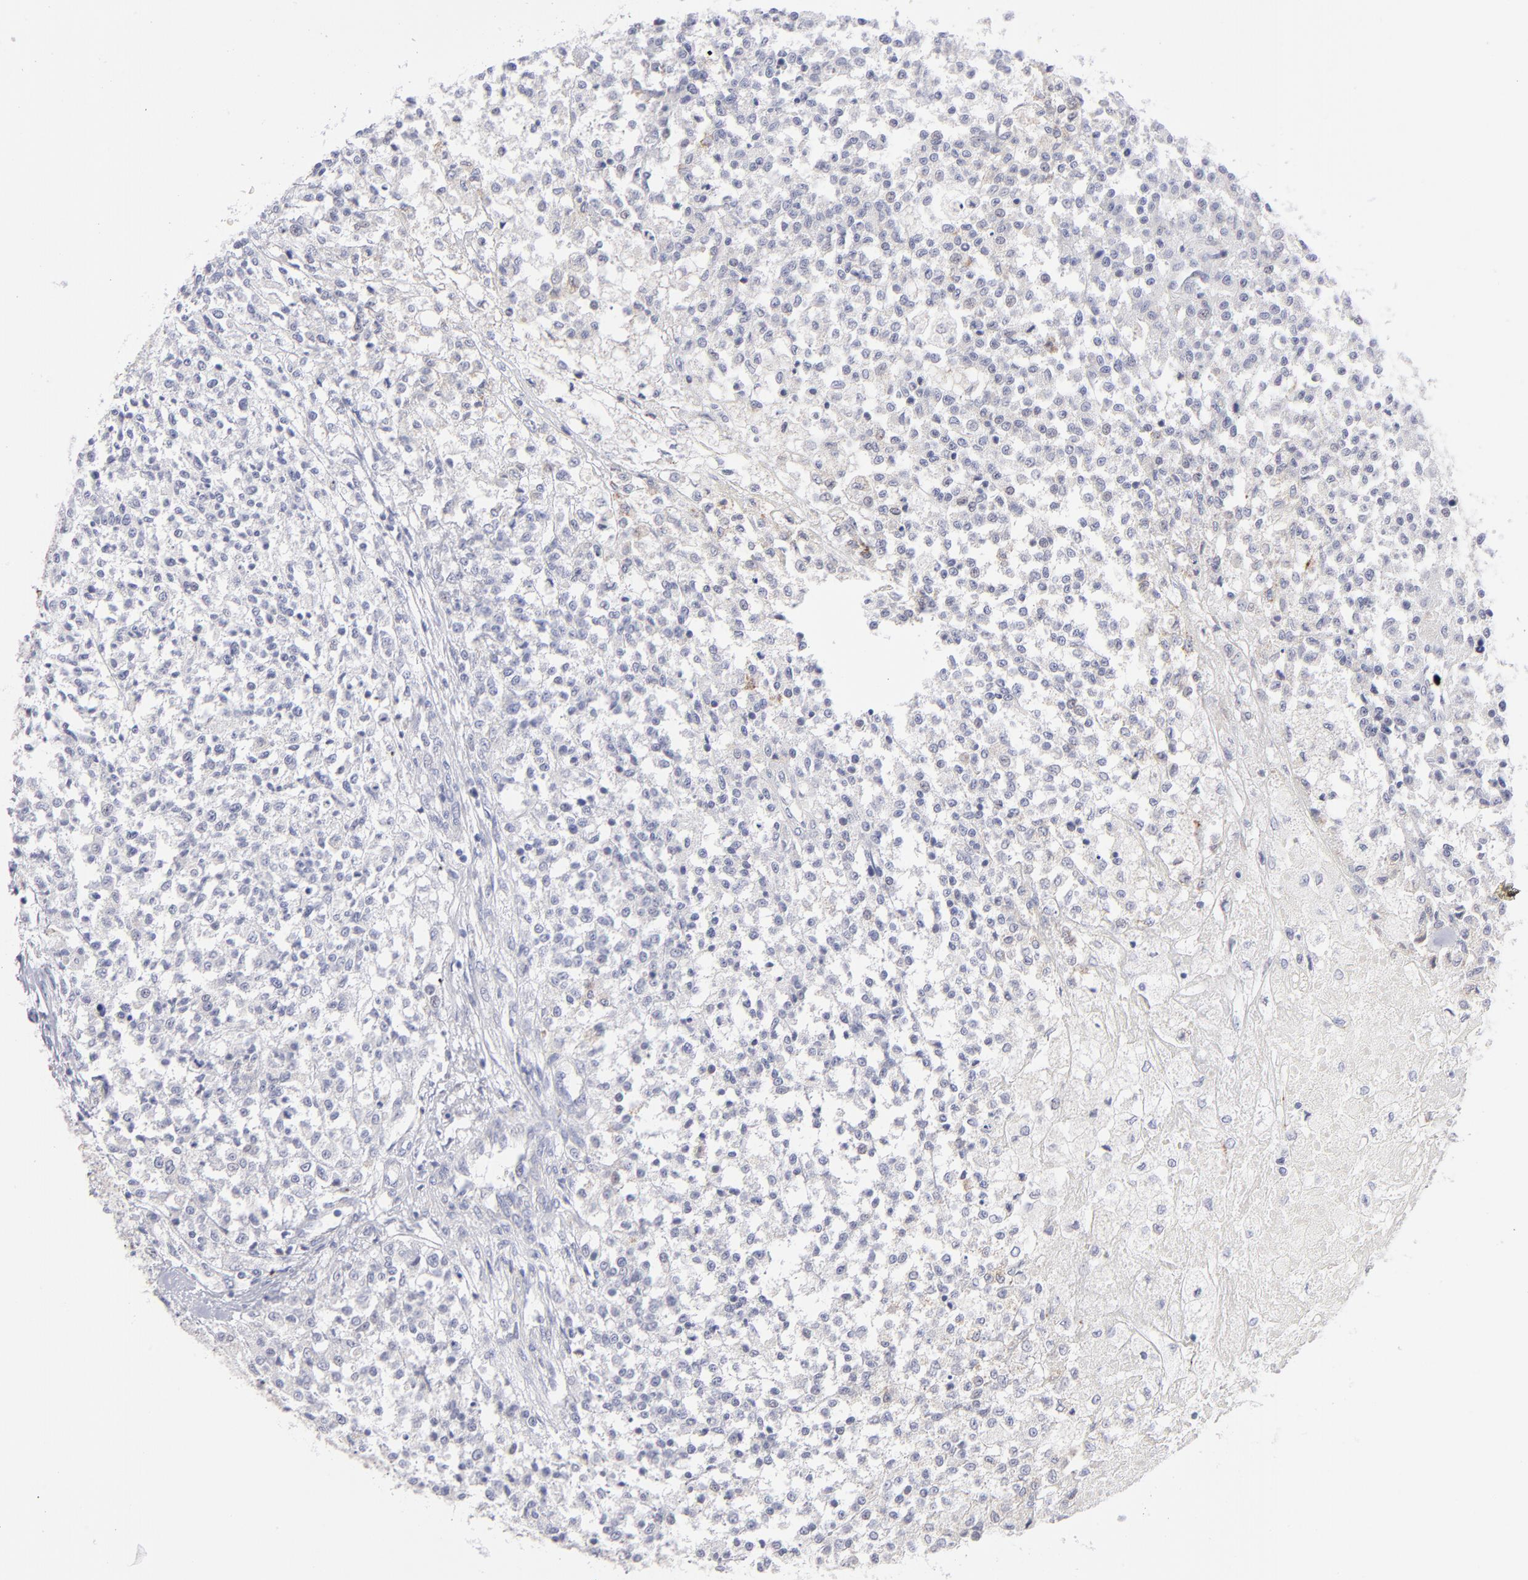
{"staining": {"intensity": "weak", "quantity": "<25%", "location": "cytoplasmic/membranous"}, "tissue": "testis cancer", "cell_type": "Tumor cells", "image_type": "cancer", "snomed": [{"axis": "morphology", "description": "Seminoma, NOS"}, {"axis": "topography", "description": "Testis"}], "caption": "High power microscopy histopathology image of an immunohistochemistry image of seminoma (testis), revealing no significant expression in tumor cells.", "gene": "MTHFD2", "patient": {"sex": "male", "age": 59}}